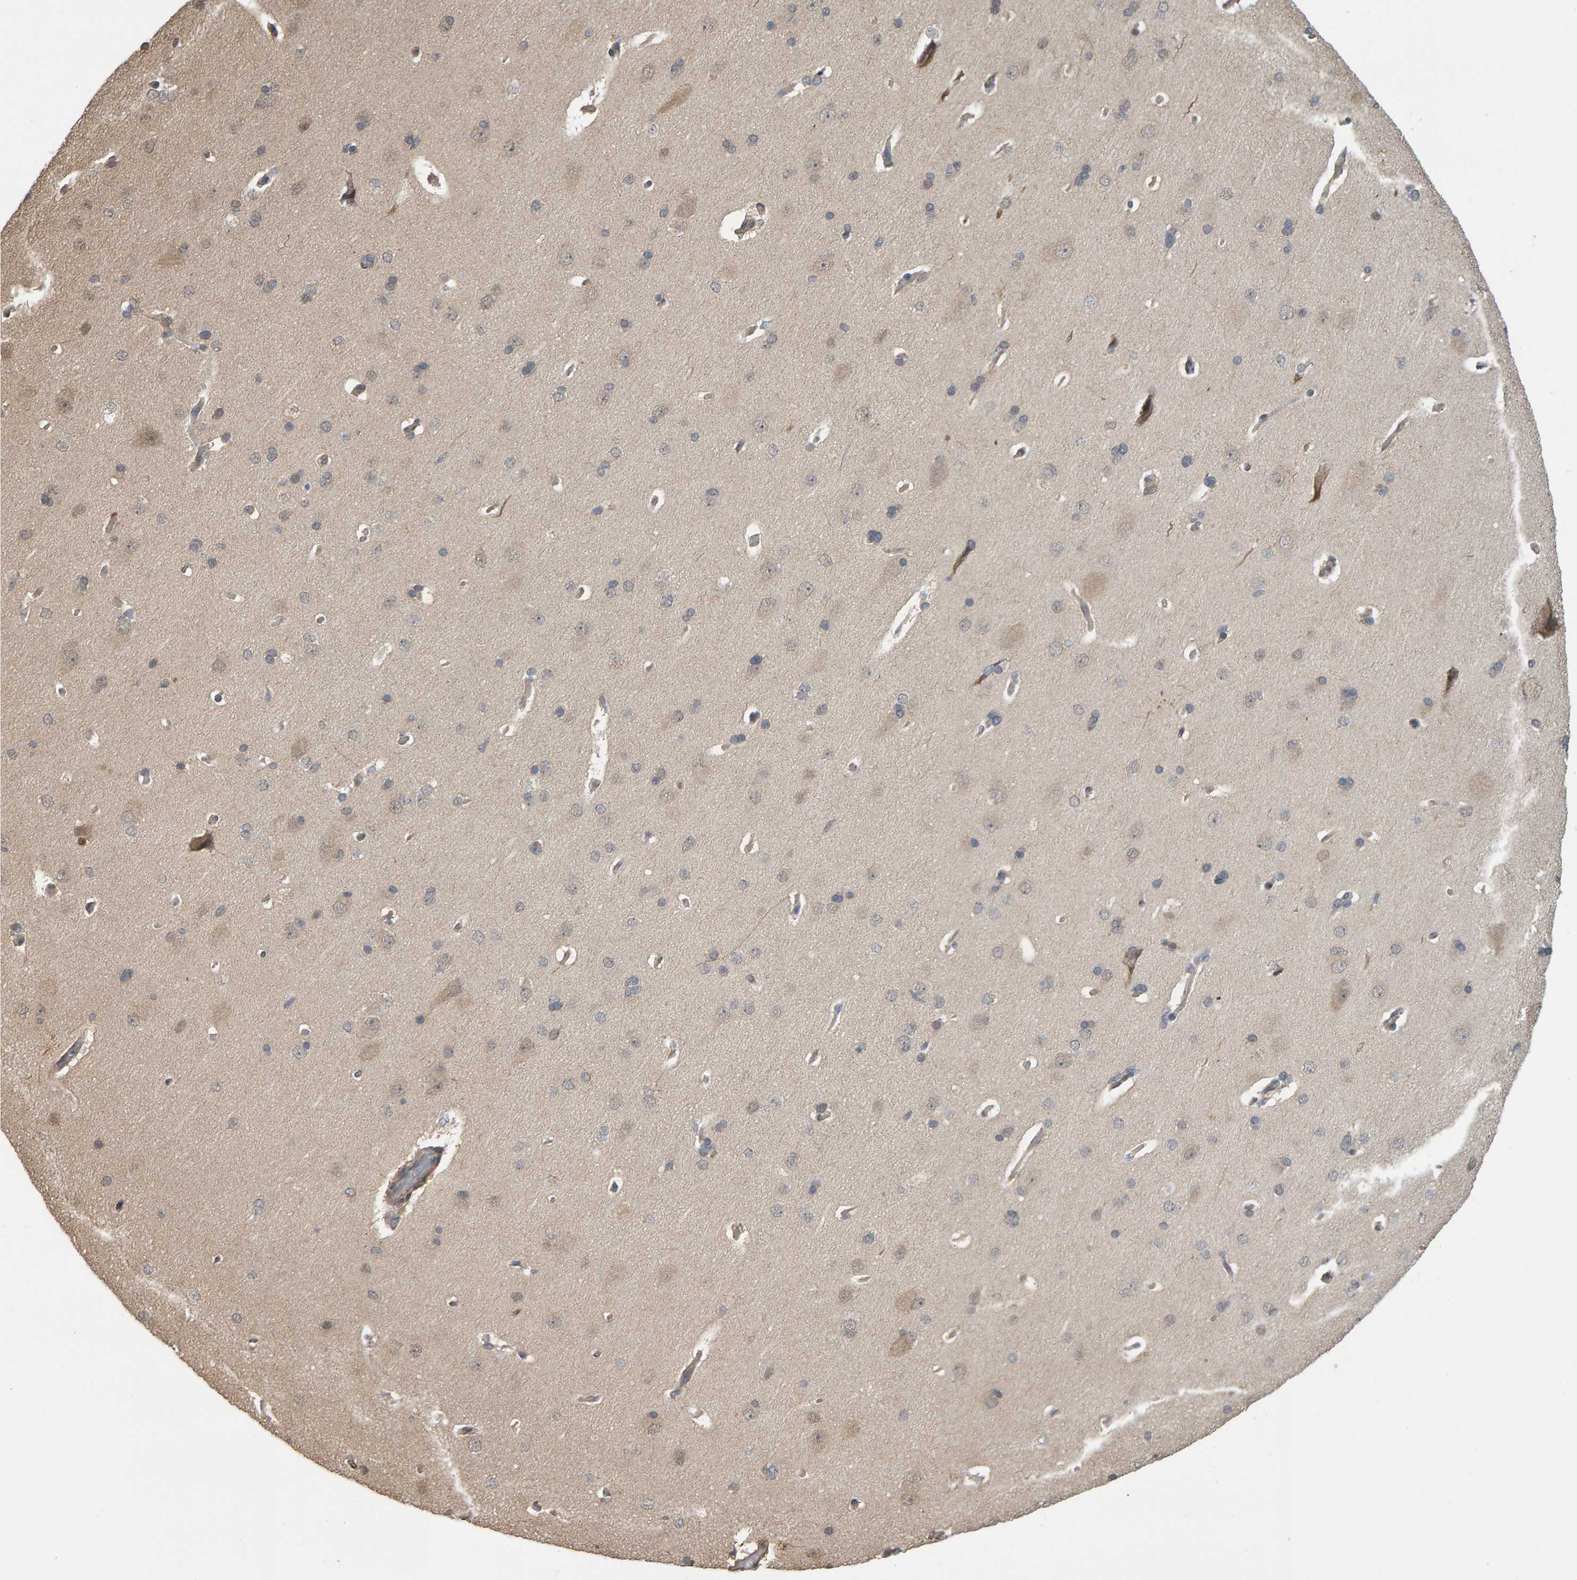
{"staining": {"intensity": "negative", "quantity": "none", "location": "none"}, "tissue": "cerebral cortex", "cell_type": "Endothelial cells", "image_type": "normal", "snomed": [{"axis": "morphology", "description": "Normal tissue, NOS"}, {"axis": "topography", "description": "Cerebral cortex"}], "caption": "Protein analysis of benign cerebral cortex exhibits no significant staining in endothelial cells.", "gene": "COASY", "patient": {"sex": "male", "age": 62}}